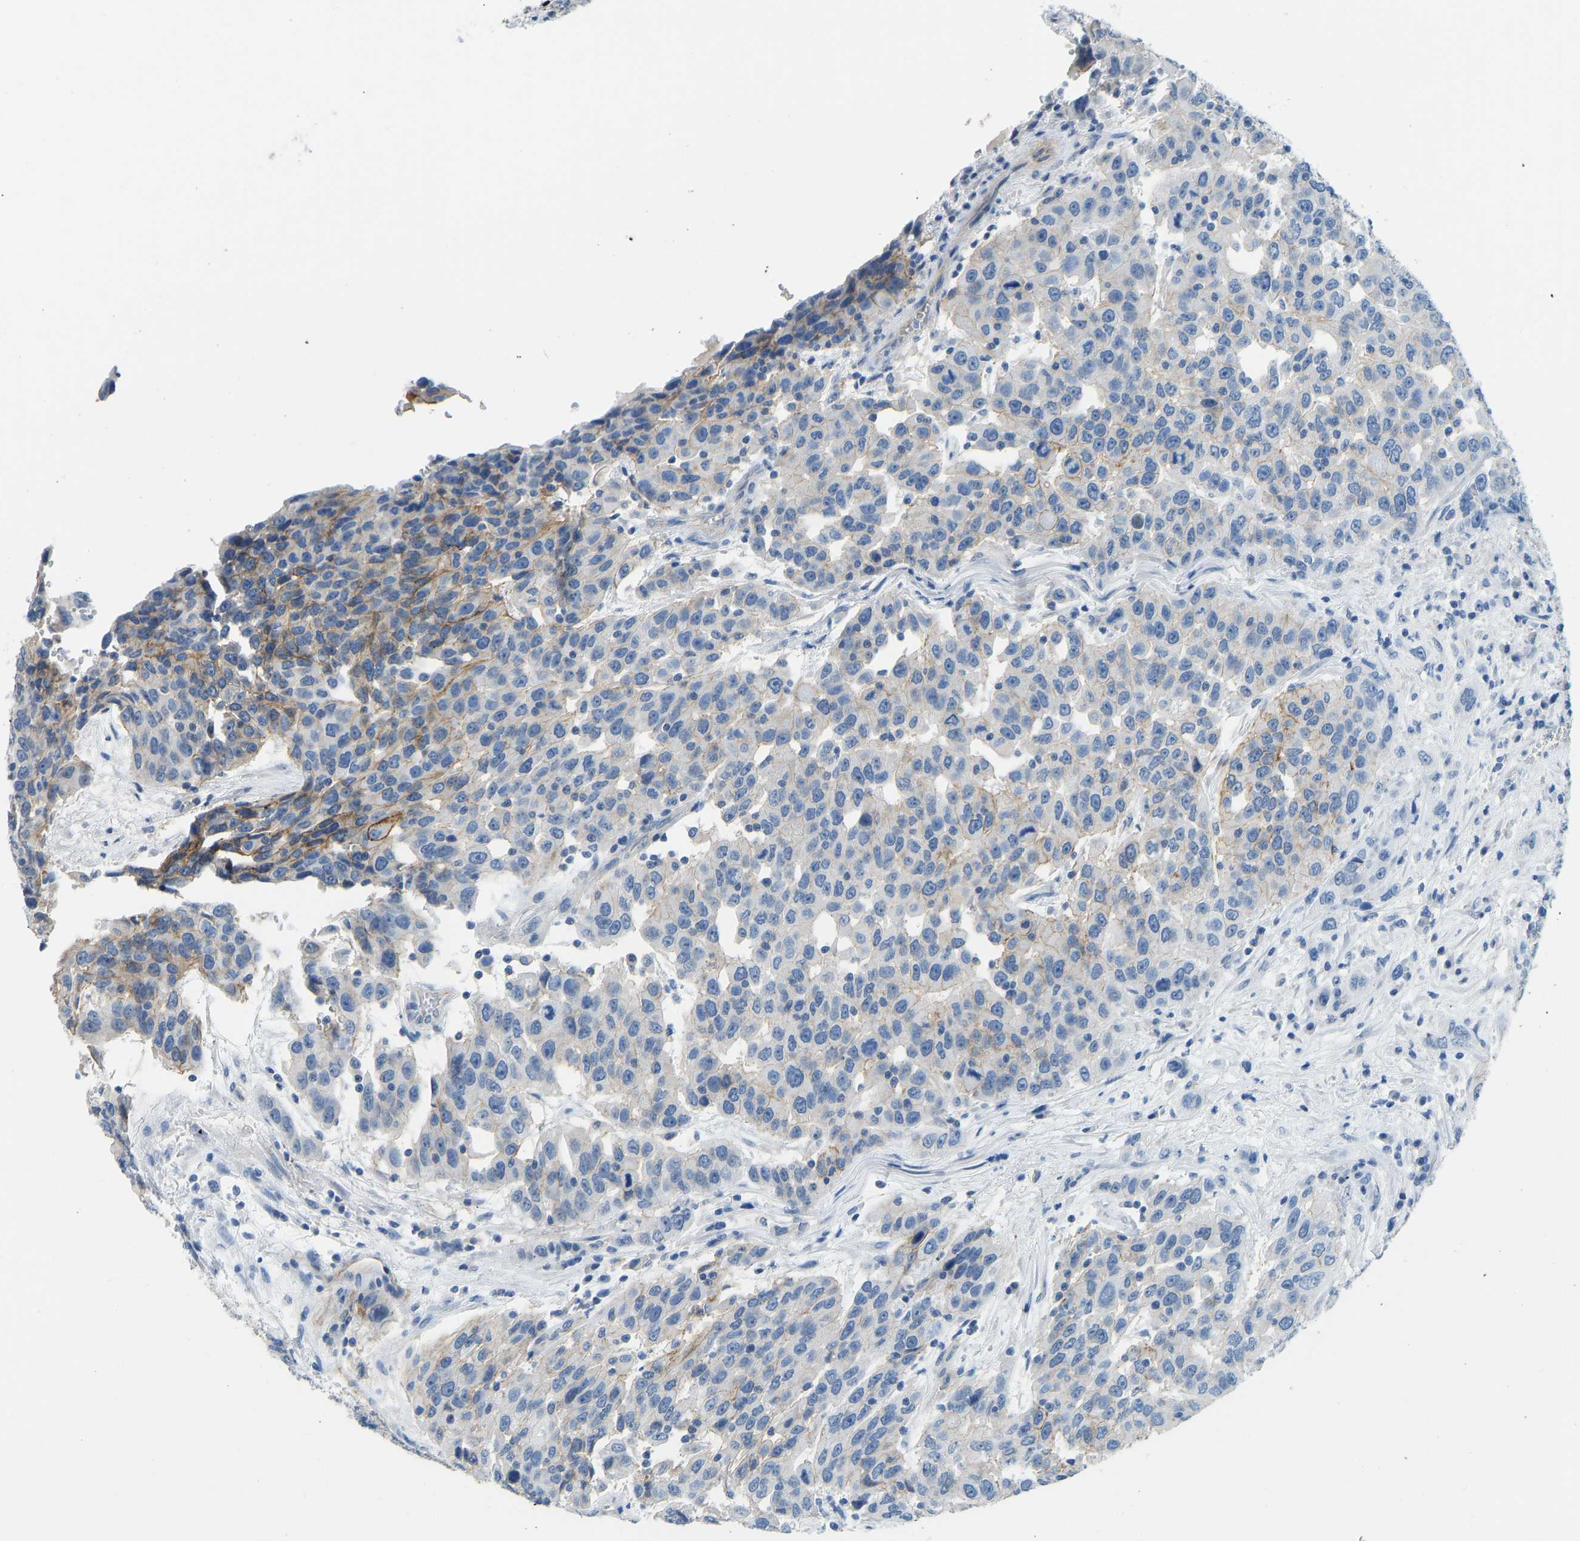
{"staining": {"intensity": "moderate", "quantity": "25%-75%", "location": "cytoplasmic/membranous"}, "tissue": "urothelial cancer", "cell_type": "Tumor cells", "image_type": "cancer", "snomed": [{"axis": "morphology", "description": "Urothelial carcinoma, High grade"}, {"axis": "topography", "description": "Urinary bladder"}], "caption": "Urothelial cancer was stained to show a protein in brown. There is medium levels of moderate cytoplasmic/membranous expression in approximately 25%-75% of tumor cells.", "gene": "ATP1A1", "patient": {"sex": "female", "age": 80}}